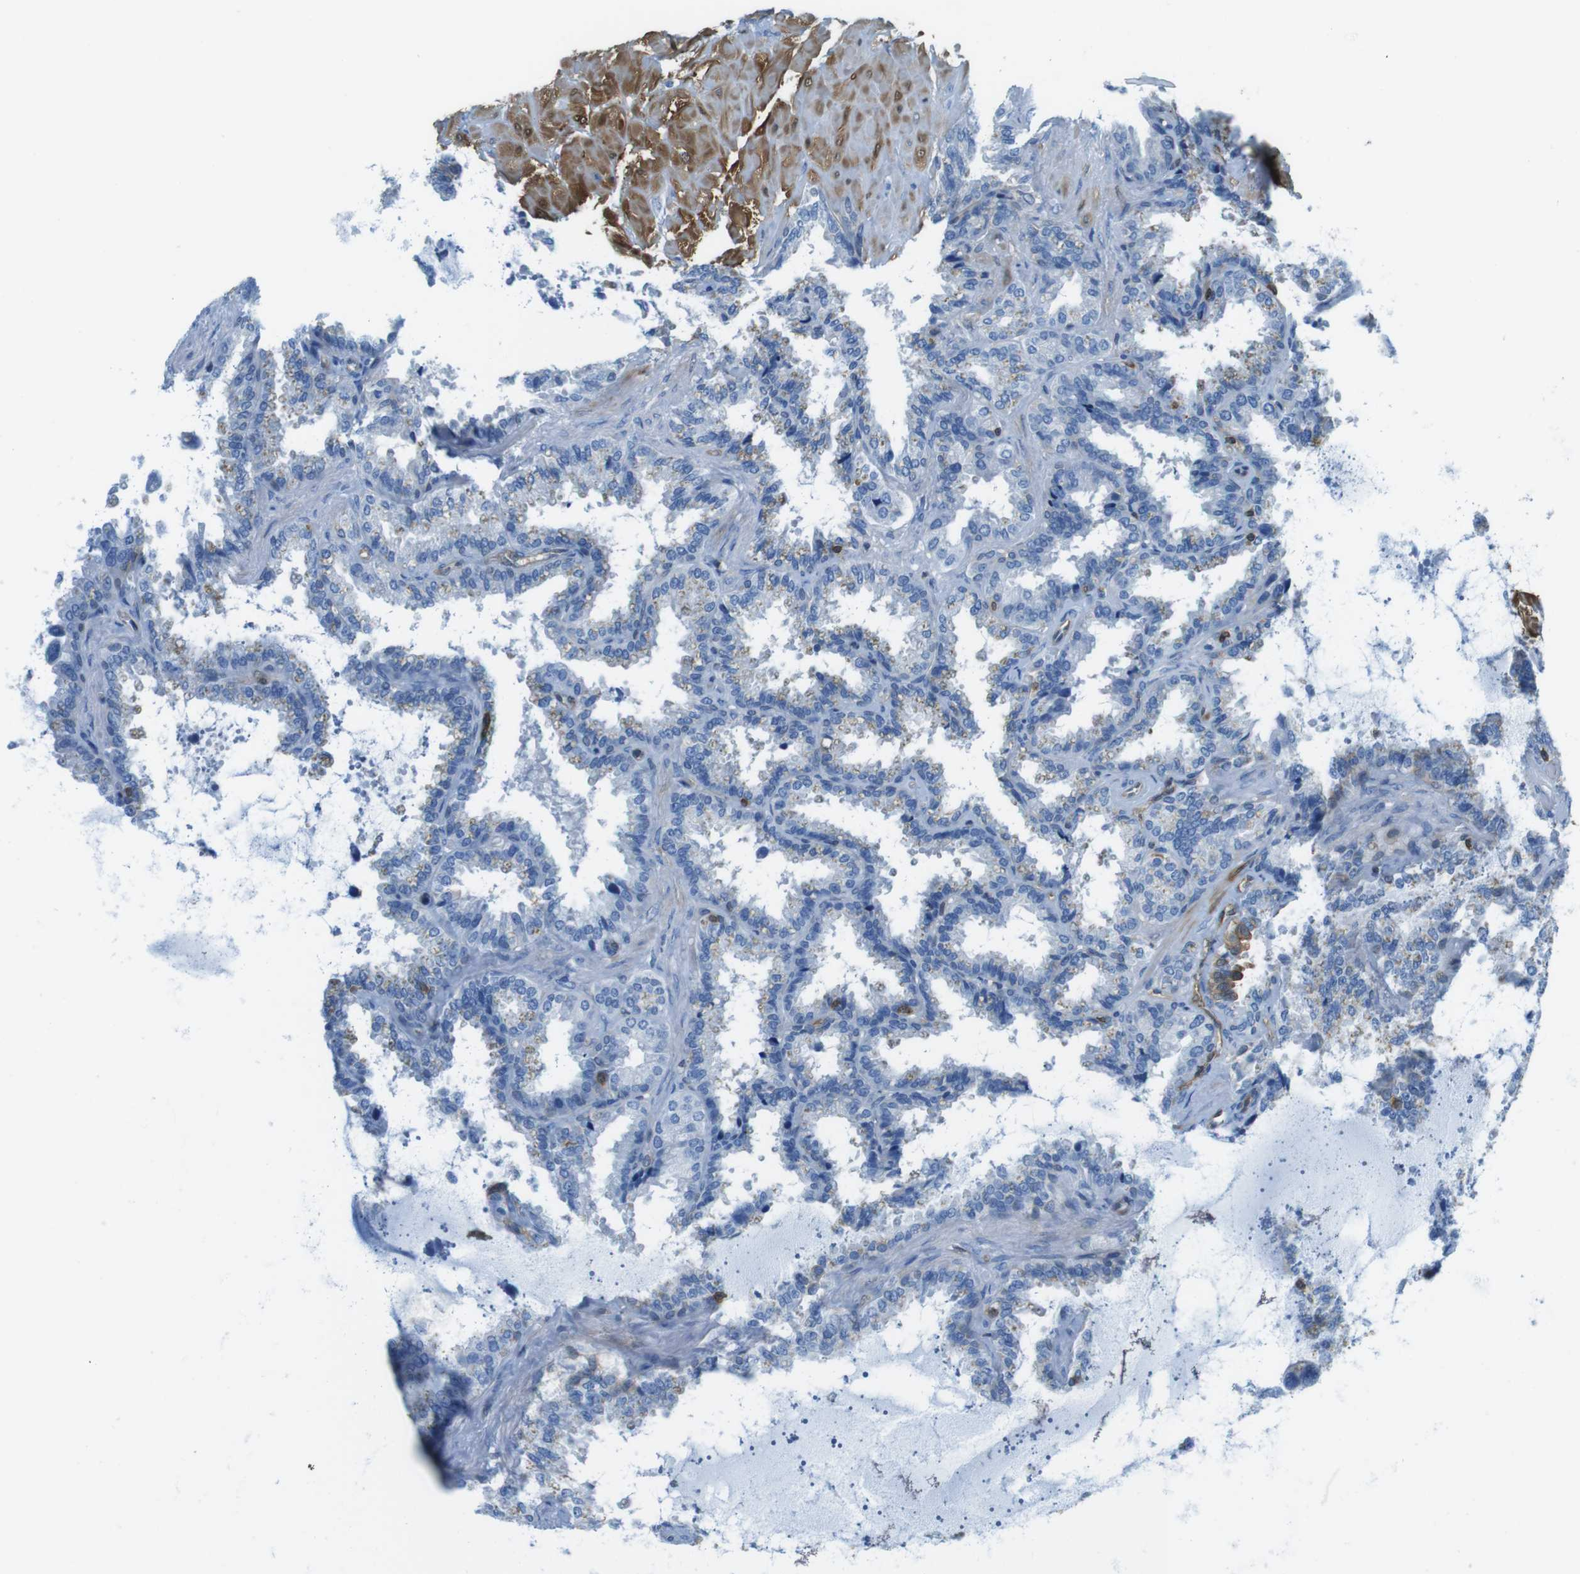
{"staining": {"intensity": "negative", "quantity": "none", "location": "none"}, "tissue": "seminal vesicle", "cell_type": "Glandular cells", "image_type": "normal", "snomed": [{"axis": "morphology", "description": "Normal tissue, NOS"}, {"axis": "topography", "description": "Seminal veicle"}], "caption": "Protein analysis of benign seminal vesicle exhibits no significant staining in glandular cells. (DAB (3,3'-diaminobenzidine) immunohistochemistry, high magnification).", "gene": "TES", "patient": {"sex": "male", "age": 46}}